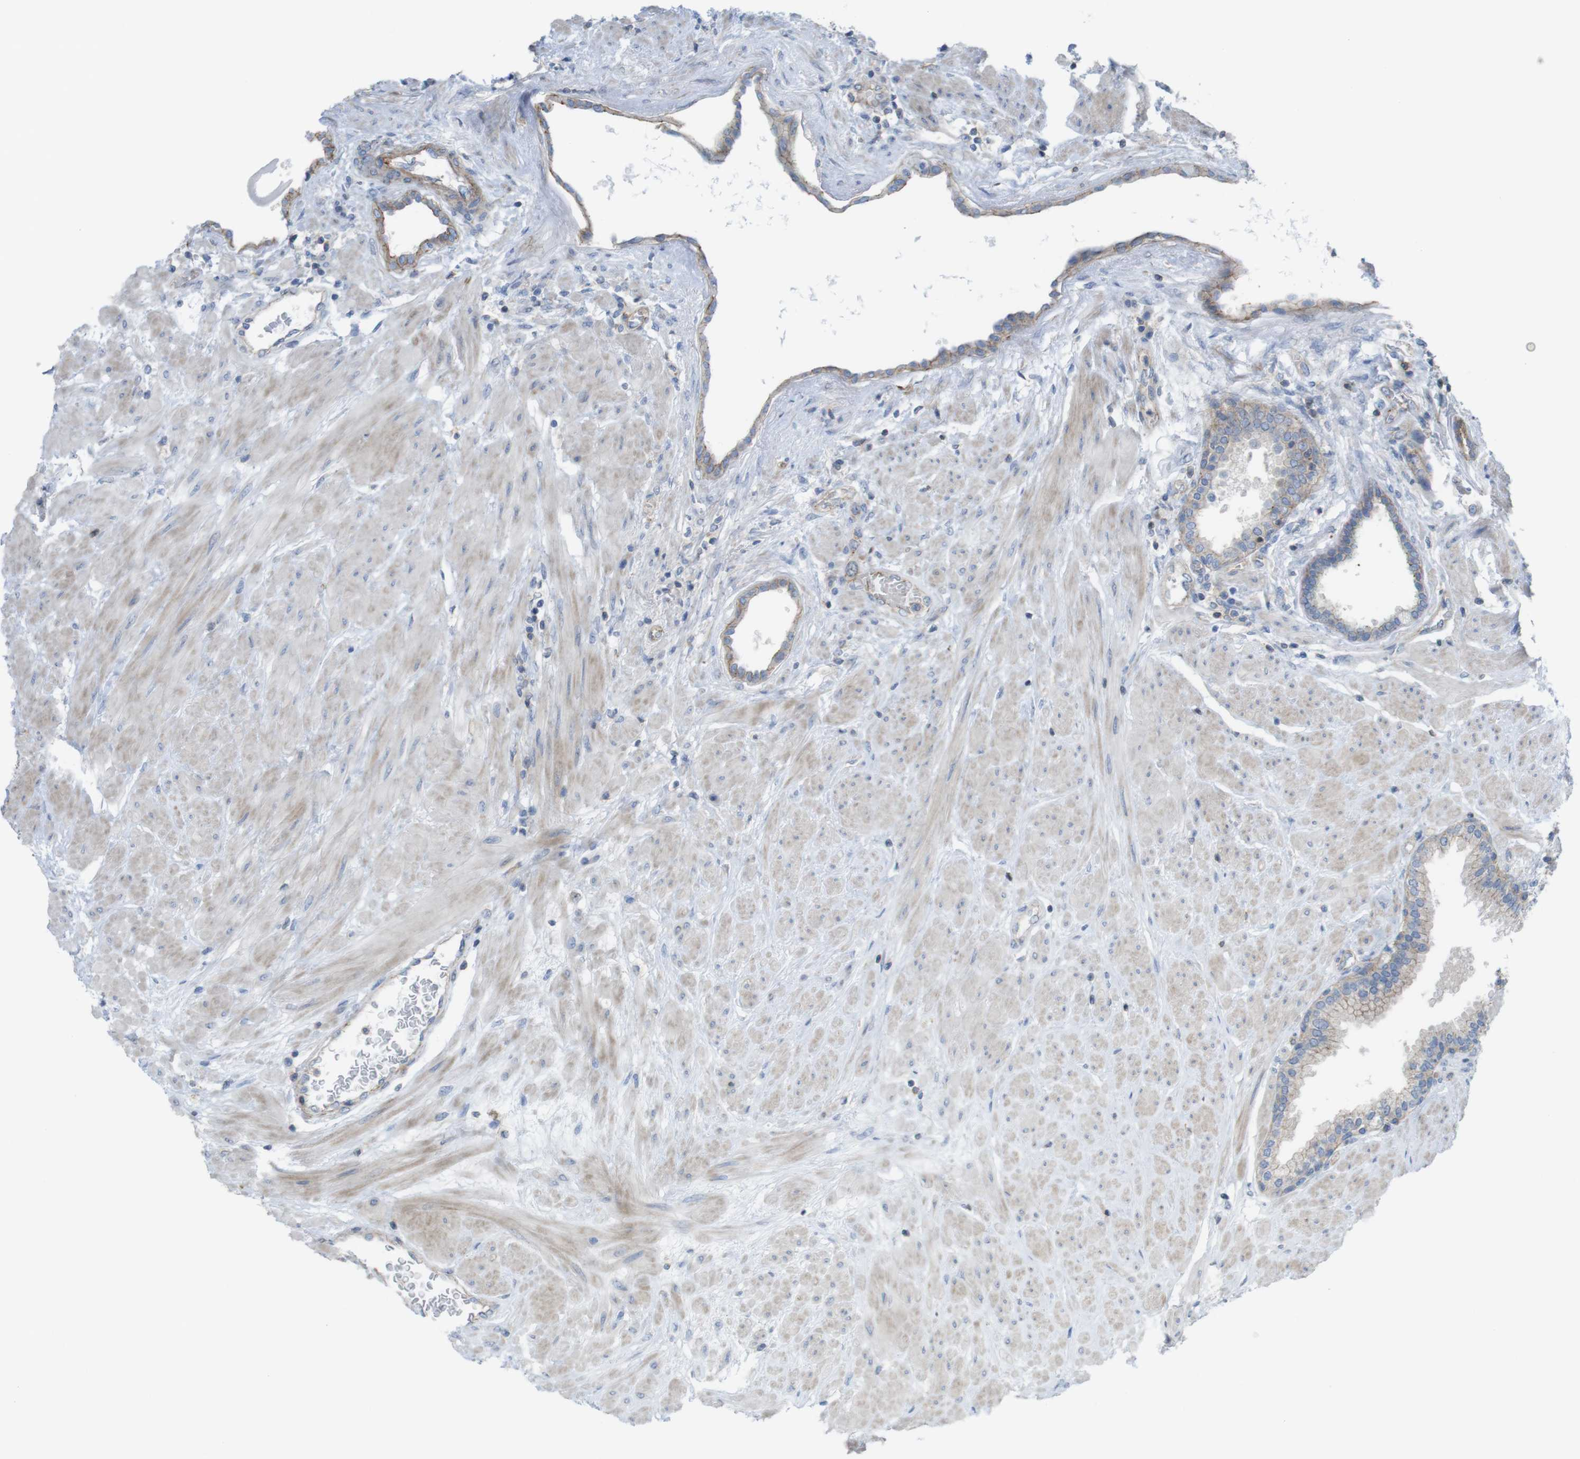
{"staining": {"intensity": "weak", "quantity": ">75%", "location": "cytoplasmic/membranous"}, "tissue": "prostate", "cell_type": "Glandular cells", "image_type": "normal", "snomed": [{"axis": "morphology", "description": "Normal tissue, NOS"}, {"axis": "topography", "description": "Prostate"}], "caption": "High-power microscopy captured an immunohistochemistry histopathology image of benign prostate, revealing weak cytoplasmic/membranous staining in approximately >75% of glandular cells. Using DAB (brown) and hematoxylin (blue) stains, captured at high magnification using brightfield microscopy.", "gene": "PREX2", "patient": {"sex": "male", "age": 51}}